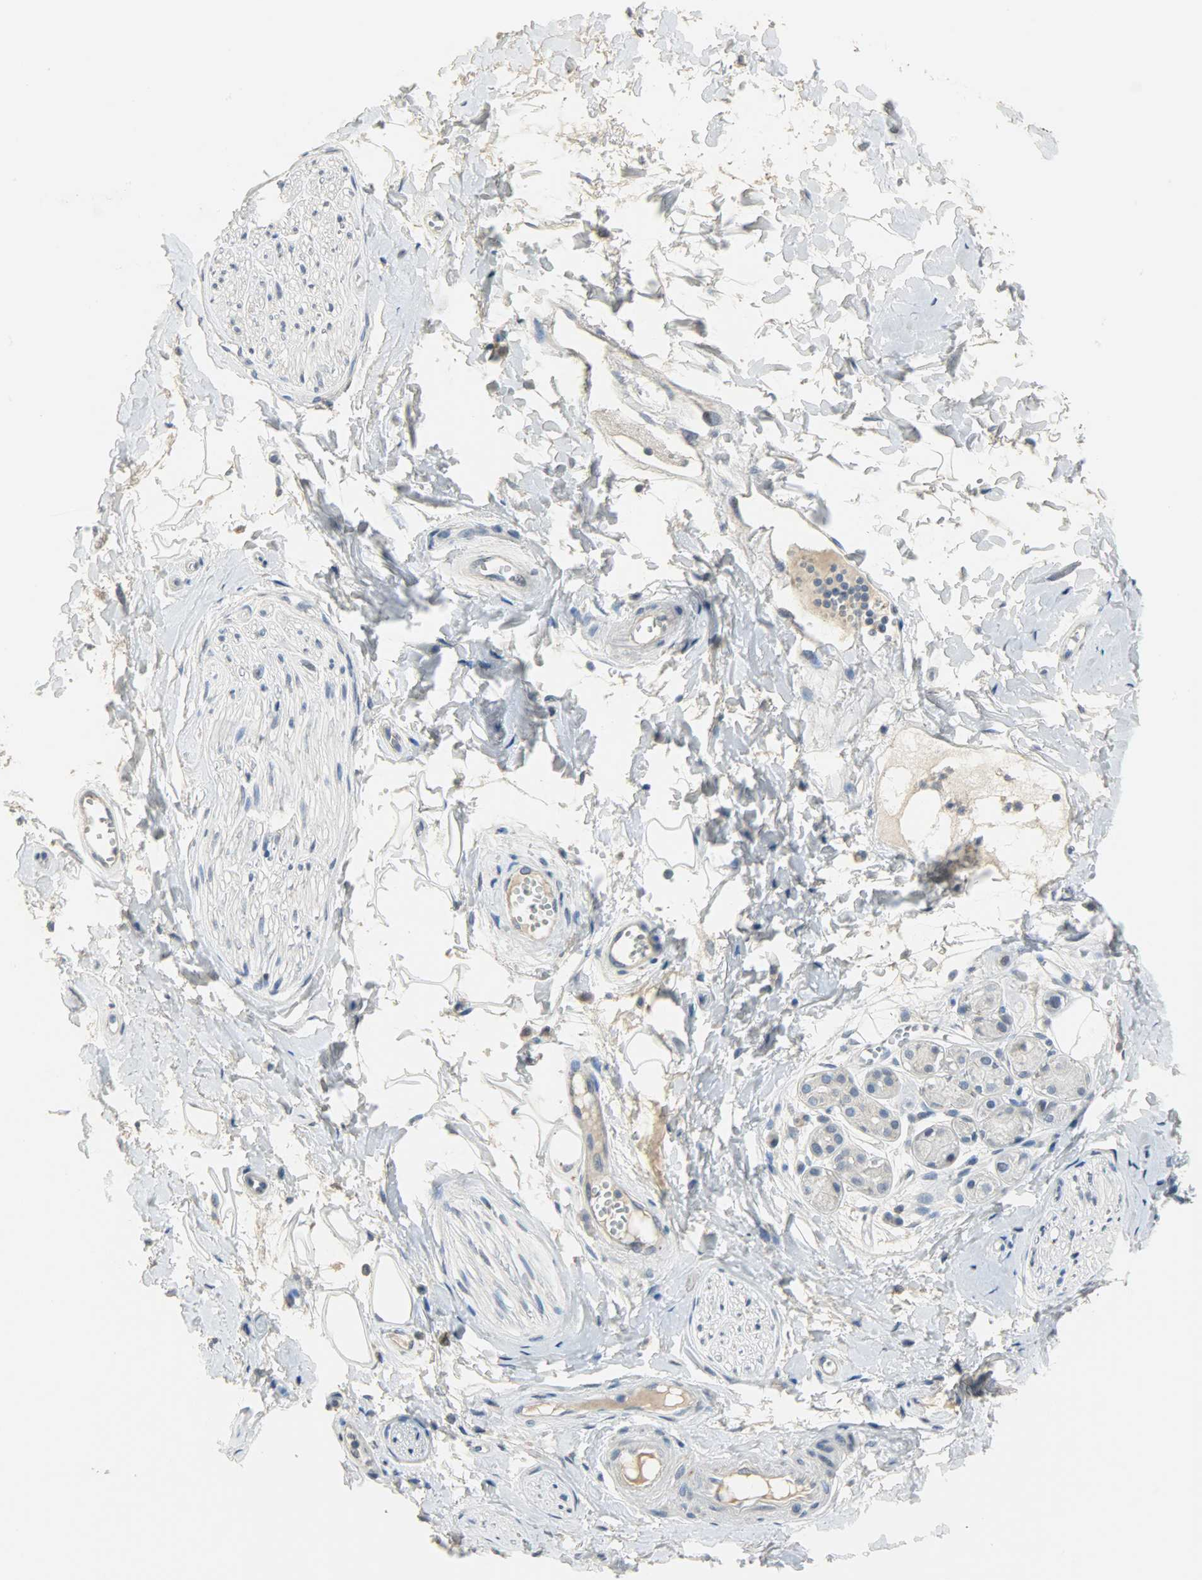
{"staining": {"intensity": "negative", "quantity": "none", "location": "none"}, "tissue": "adipose tissue", "cell_type": "Adipocytes", "image_type": "normal", "snomed": [{"axis": "morphology", "description": "Normal tissue, NOS"}, {"axis": "morphology", "description": "Inflammation, NOS"}, {"axis": "topography", "description": "Salivary gland"}, {"axis": "topography", "description": "Peripheral nerve tissue"}], "caption": "Immunohistochemistry of unremarkable adipose tissue displays no positivity in adipocytes. (Immunohistochemistry, brightfield microscopy, high magnification).", "gene": "DNAJB6", "patient": {"sex": "female", "age": 75}}